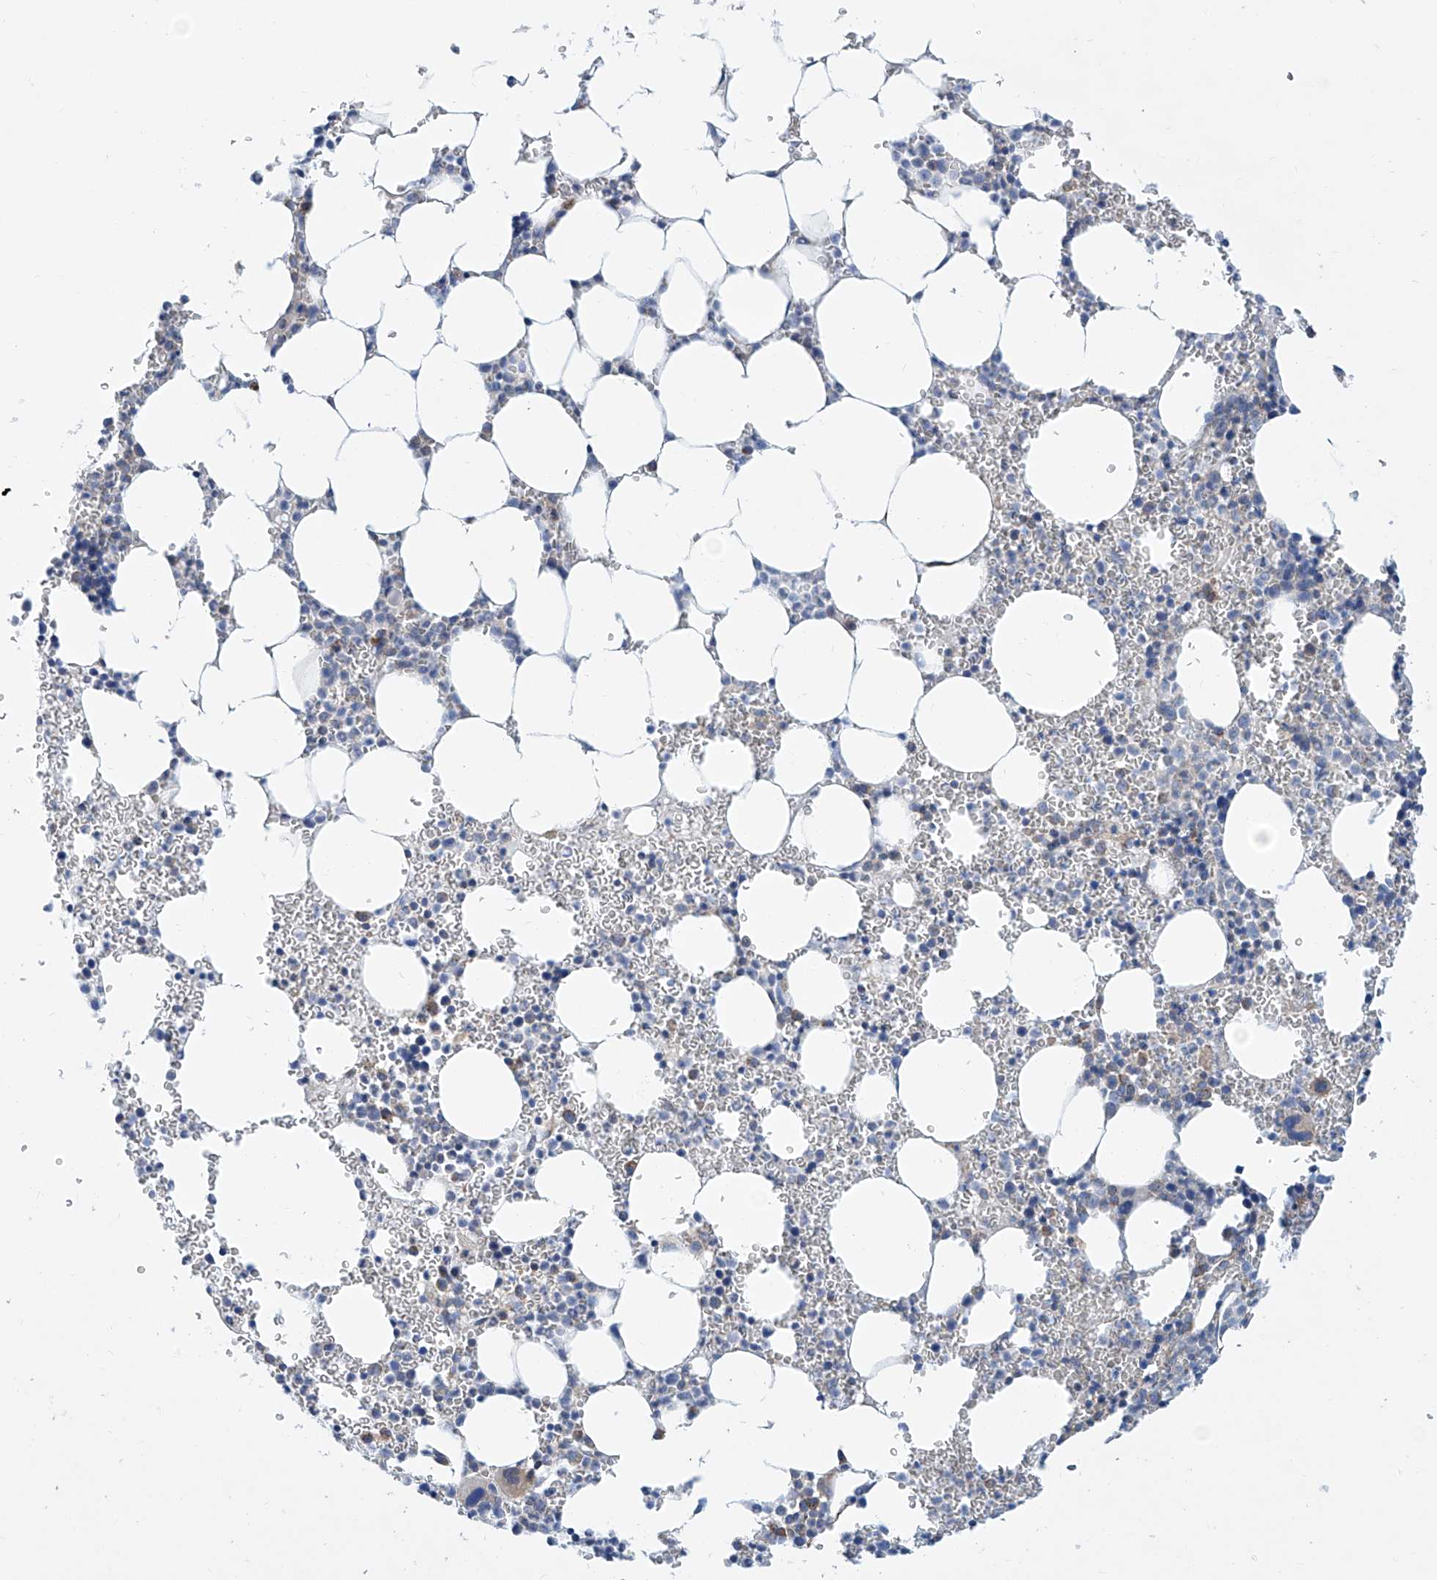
{"staining": {"intensity": "weak", "quantity": "<25%", "location": "cytoplasmic/membranous"}, "tissue": "bone marrow", "cell_type": "Hematopoietic cells", "image_type": "normal", "snomed": [{"axis": "morphology", "description": "Normal tissue, NOS"}, {"axis": "topography", "description": "Bone marrow"}], "caption": "Immunohistochemical staining of normal human bone marrow shows no significant staining in hematopoietic cells. Nuclei are stained in blue.", "gene": "MAD2L1", "patient": {"sex": "female", "age": 78}}